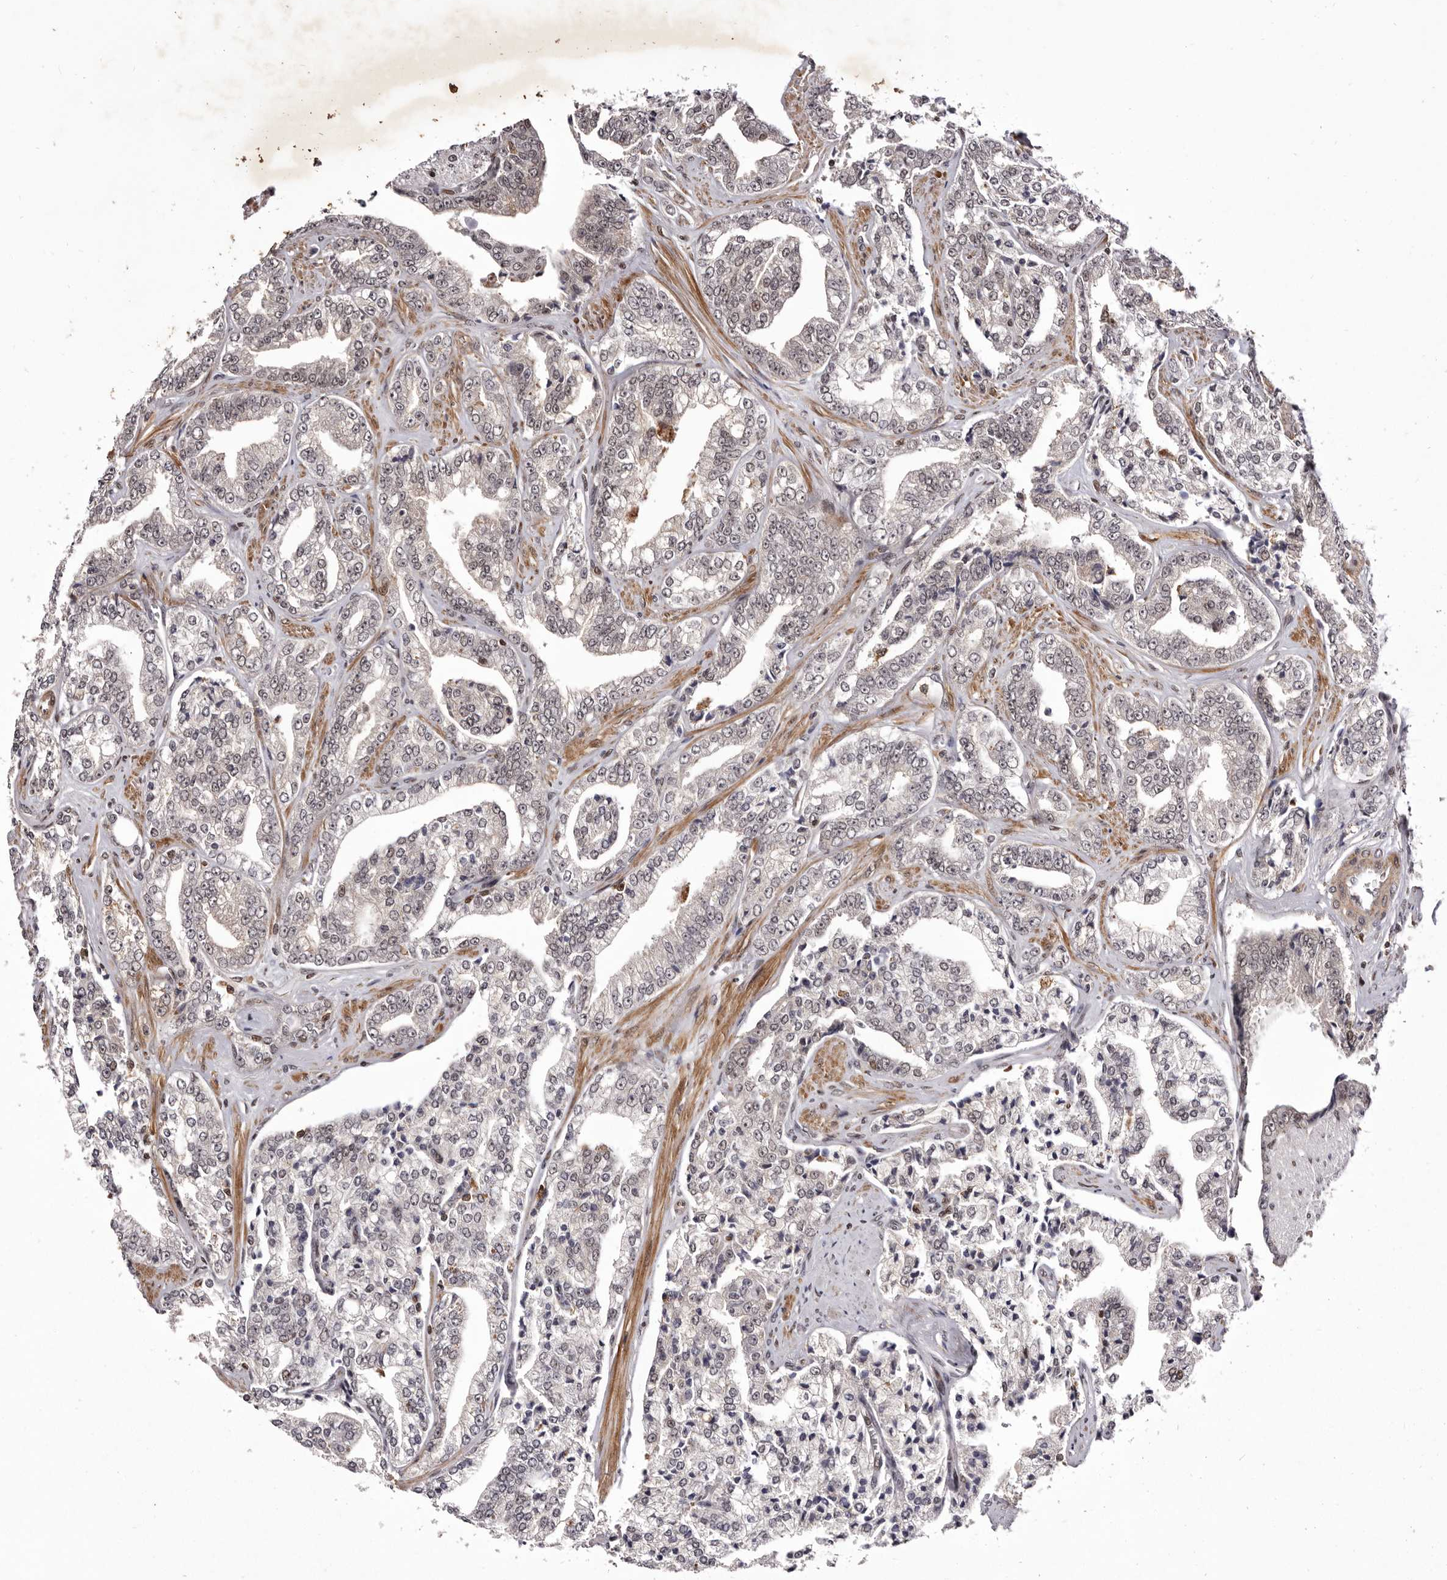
{"staining": {"intensity": "negative", "quantity": "none", "location": "none"}, "tissue": "prostate cancer", "cell_type": "Tumor cells", "image_type": "cancer", "snomed": [{"axis": "morphology", "description": "Adenocarcinoma, High grade"}, {"axis": "topography", "description": "Prostate"}], "caption": "Prostate high-grade adenocarcinoma was stained to show a protein in brown. There is no significant staining in tumor cells.", "gene": "FBXO5", "patient": {"sex": "male", "age": 71}}